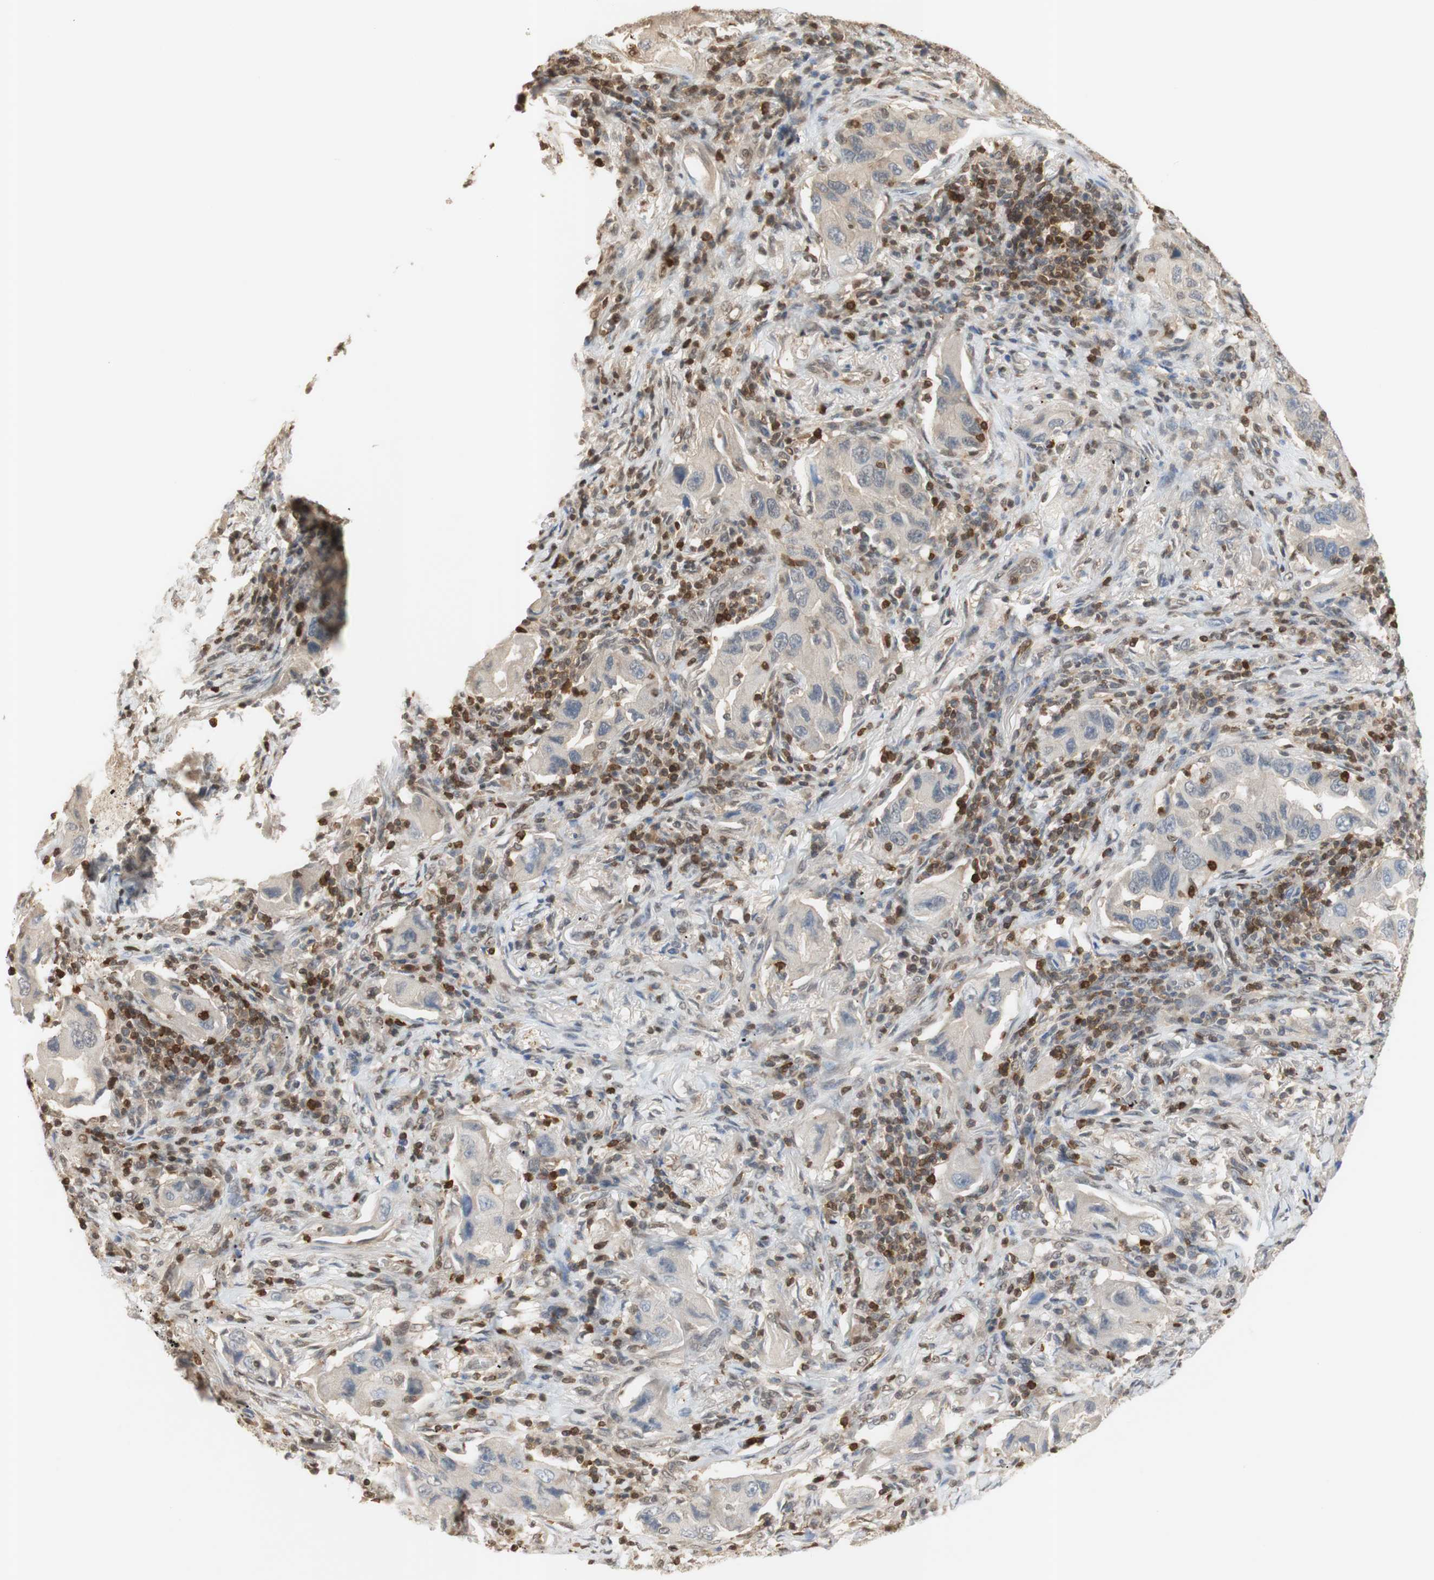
{"staining": {"intensity": "weak", "quantity": "<25%", "location": "cytoplasmic/membranous"}, "tissue": "lung cancer", "cell_type": "Tumor cells", "image_type": "cancer", "snomed": [{"axis": "morphology", "description": "Adenocarcinoma, NOS"}, {"axis": "topography", "description": "Lung"}], "caption": "Photomicrograph shows no significant protein expression in tumor cells of lung adenocarcinoma.", "gene": "NAP1L4", "patient": {"sex": "female", "age": 65}}